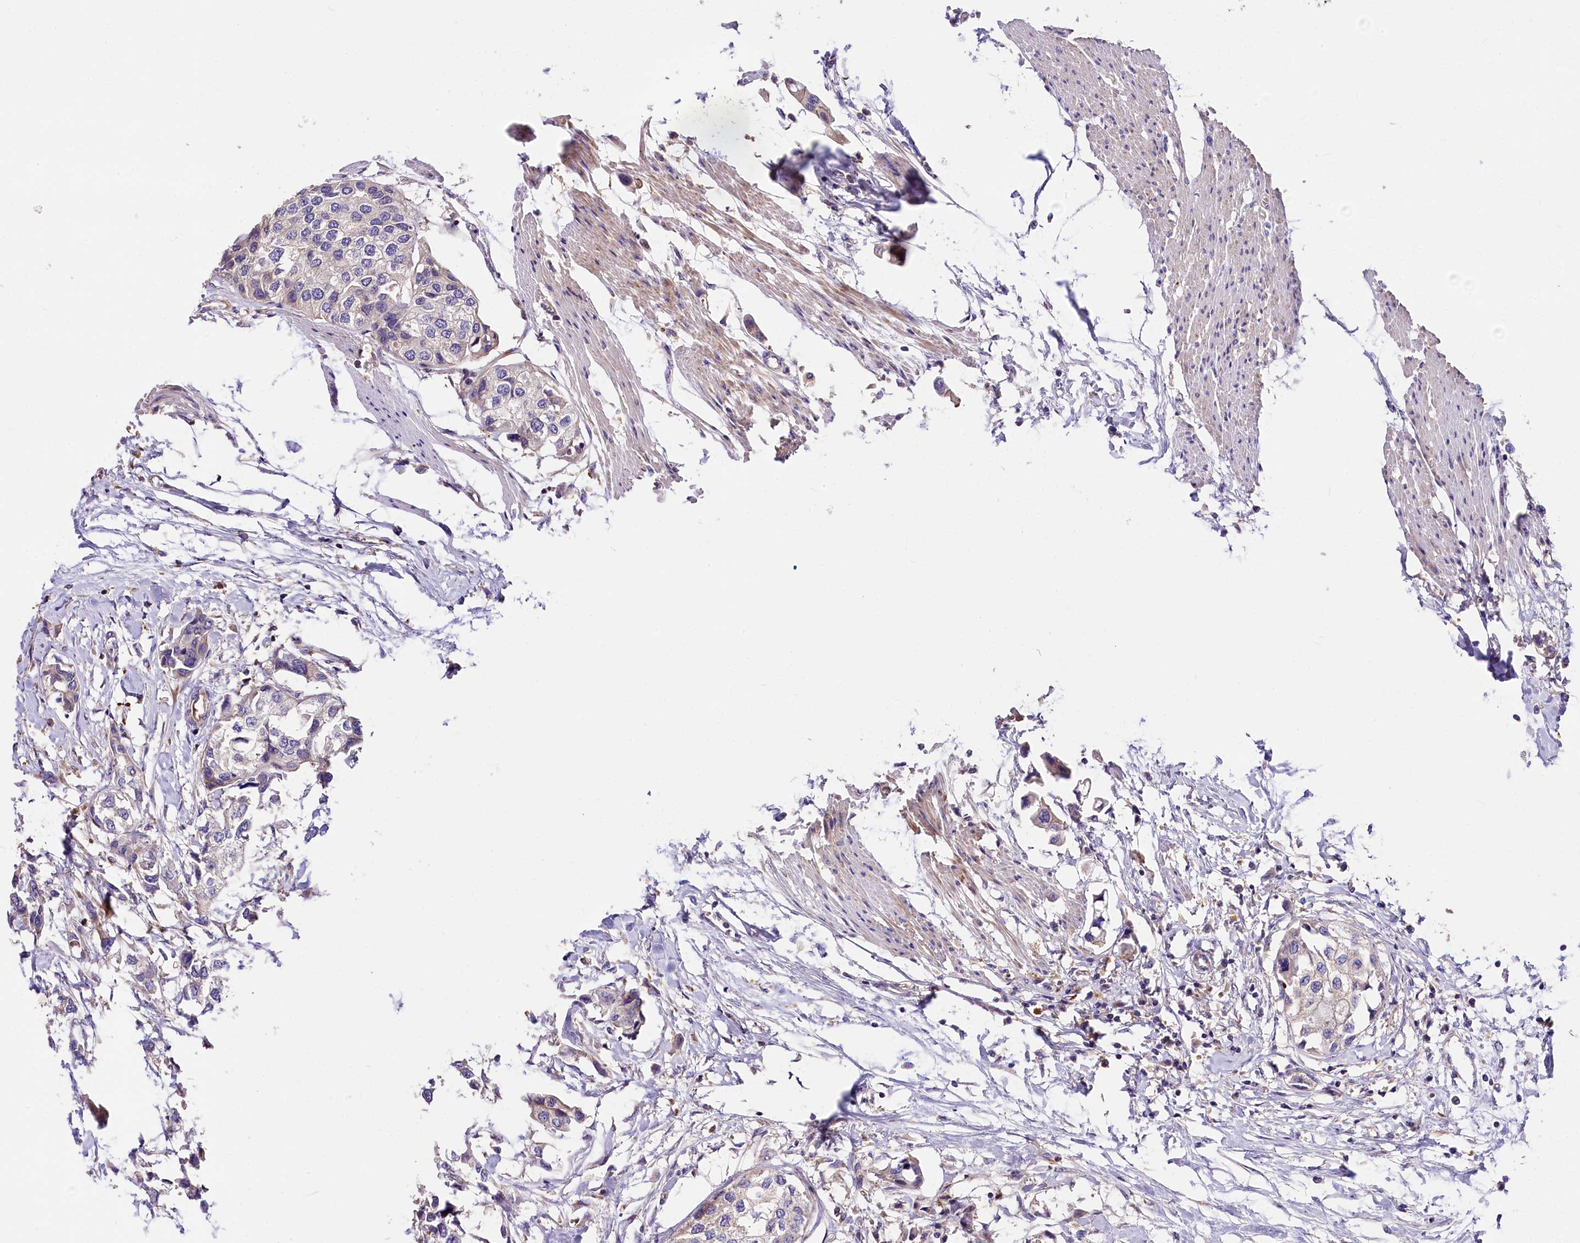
{"staining": {"intensity": "negative", "quantity": "none", "location": "none"}, "tissue": "urothelial cancer", "cell_type": "Tumor cells", "image_type": "cancer", "snomed": [{"axis": "morphology", "description": "Urothelial carcinoma, High grade"}, {"axis": "topography", "description": "Urinary bladder"}], "caption": "Immunohistochemistry (IHC) micrograph of urothelial carcinoma (high-grade) stained for a protein (brown), which shows no staining in tumor cells. (Stains: DAB immunohistochemistry with hematoxylin counter stain, Microscopy: brightfield microscopy at high magnification).", "gene": "ARMC6", "patient": {"sex": "male", "age": 64}}